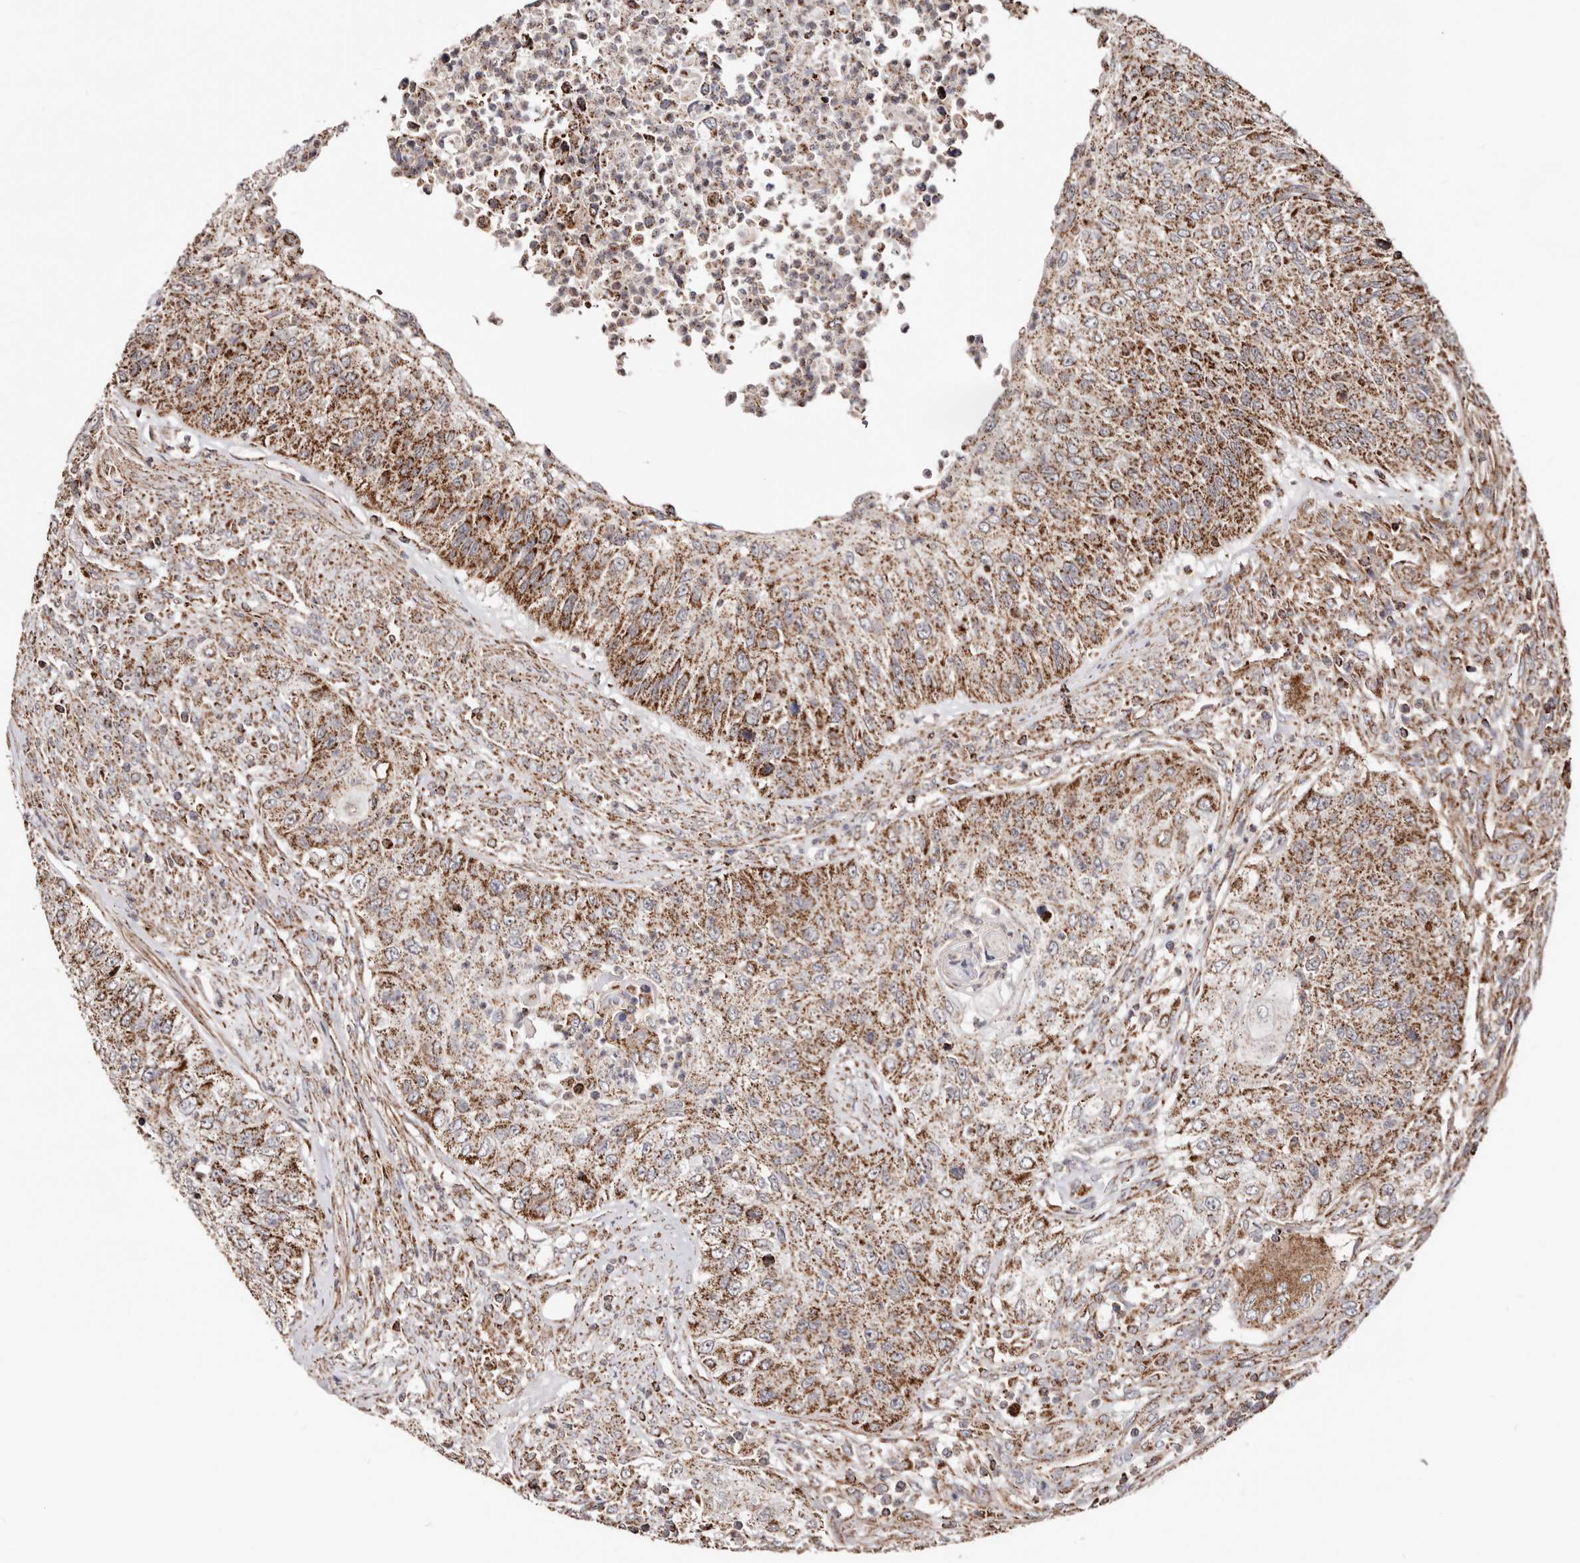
{"staining": {"intensity": "strong", "quantity": "25%-75%", "location": "cytoplasmic/membranous"}, "tissue": "urothelial cancer", "cell_type": "Tumor cells", "image_type": "cancer", "snomed": [{"axis": "morphology", "description": "Urothelial carcinoma, High grade"}, {"axis": "topography", "description": "Urinary bladder"}], "caption": "This is a photomicrograph of IHC staining of high-grade urothelial carcinoma, which shows strong staining in the cytoplasmic/membranous of tumor cells.", "gene": "PRKACB", "patient": {"sex": "female", "age": 60}}